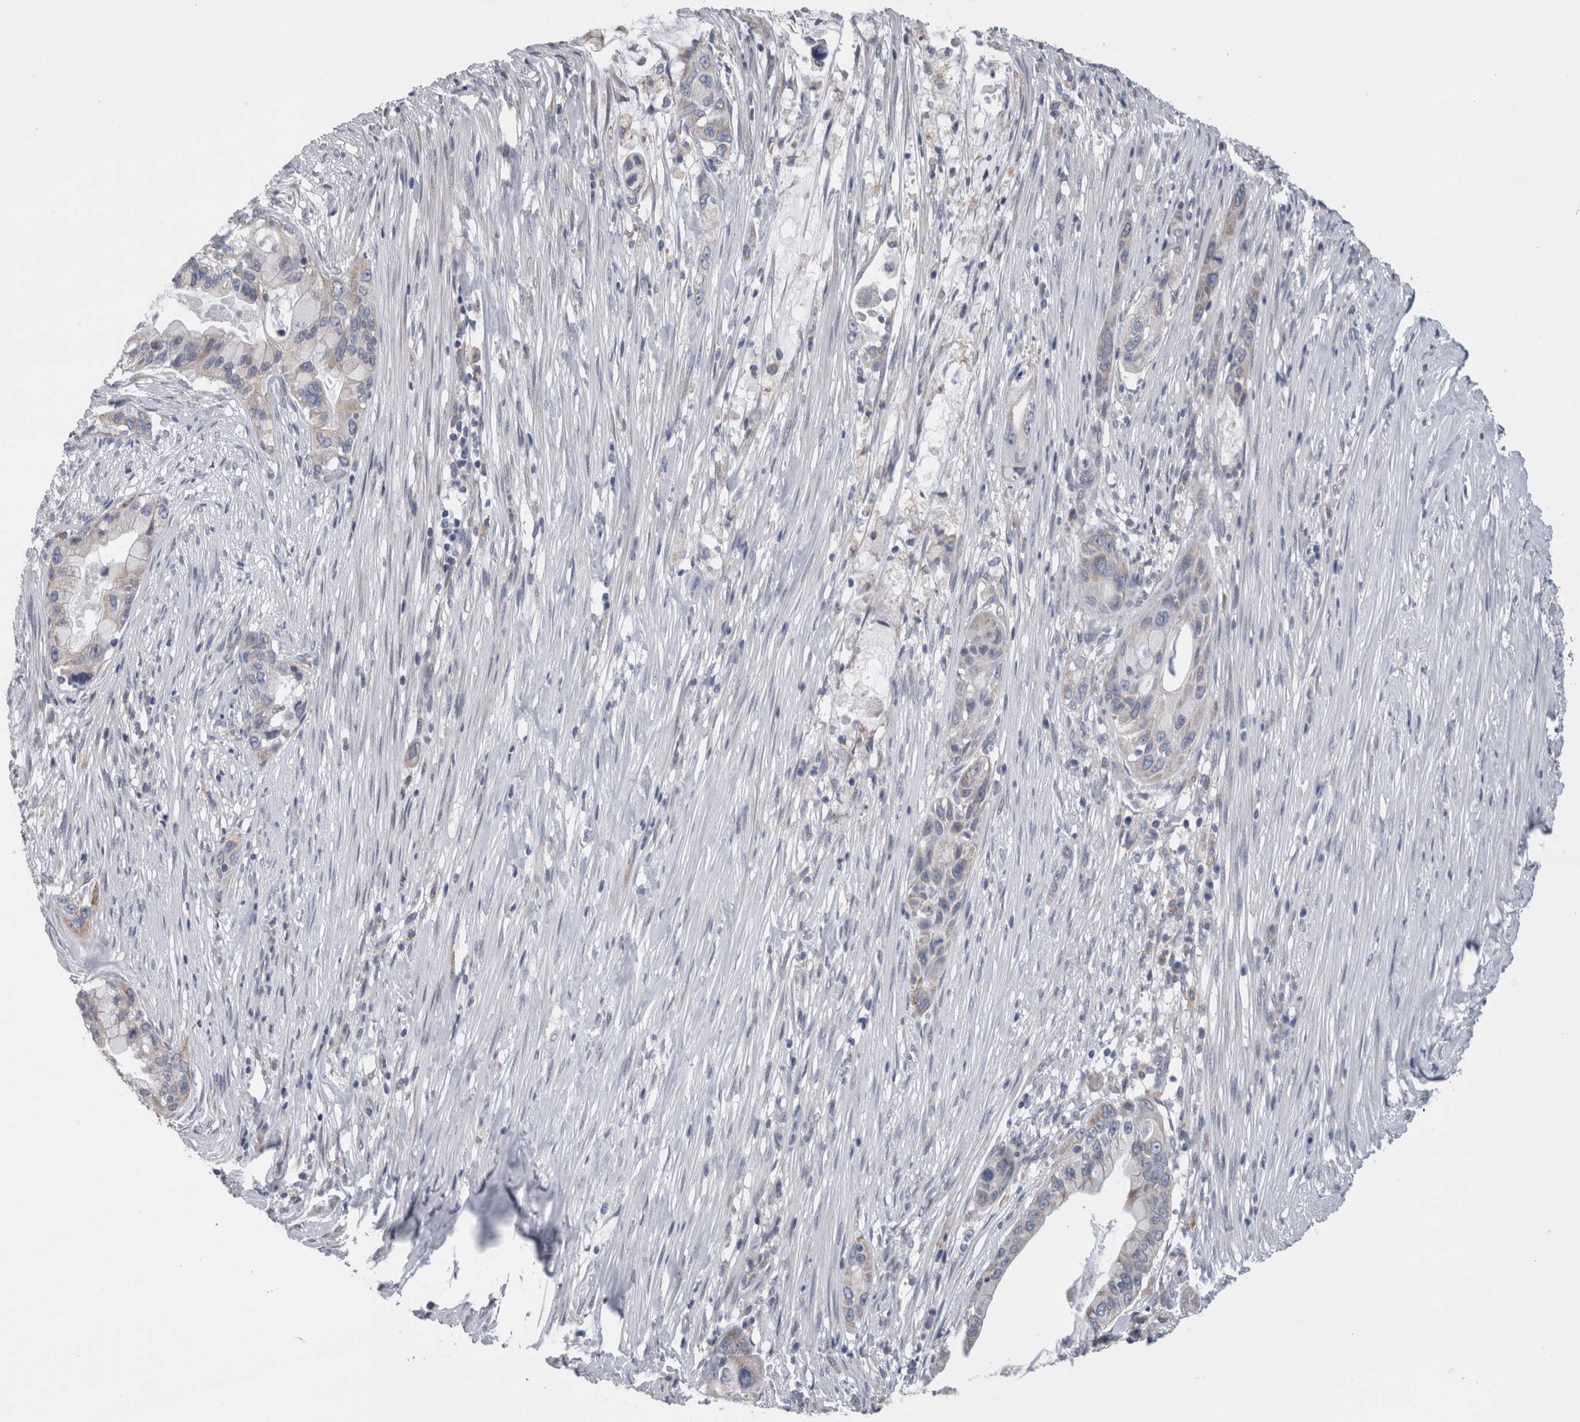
{"staining": {"intensity": "negative", "quantity": "none", "location": "none"}, "tissue": "pancreatic cancer", "cell_type": "Tumor cells", "image_type": "cancer", "snomed": [{"axis": "morphology", "description": "Adenocarcinoma, NOS"}, {"axis": "topography", "description": "Pancreas"}], "caption": "IHC photomicrograph of human pancreatic cancer (adenocarcinoma) stained for a protein (brown), which displays no staining in tumor cells. Nuclei are stained in blue.", "gene": "GDAP1", "patient": {"sex": "male", "age": 53}}